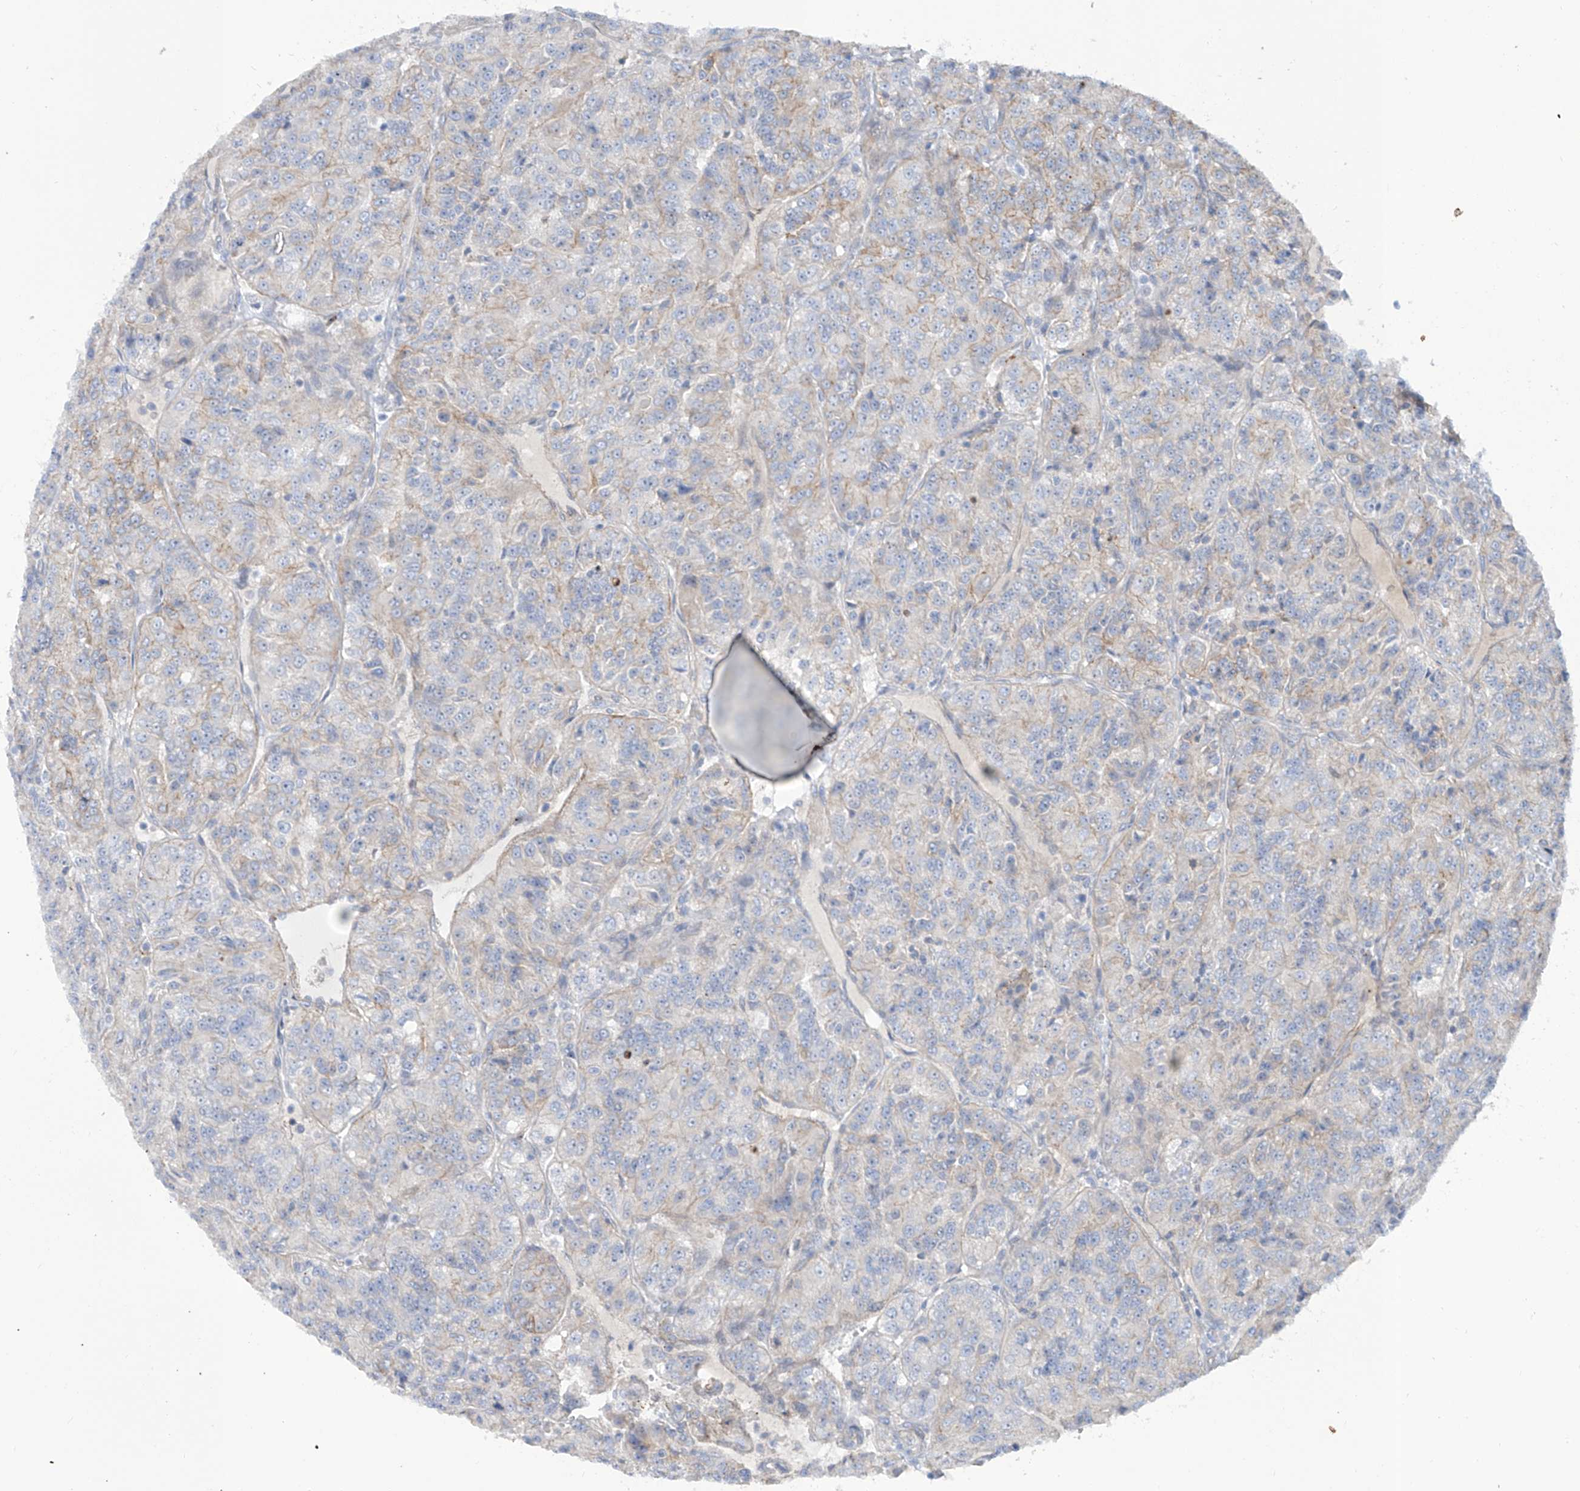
{"staining": {"intensity": "negative", "quantity": "none", "location": "none"}, "tissue": "renal cancer", "cell_type": "Tumor cells", "image_type": "cancer", "snomed": [{"axis": "morphology", "description": "Adenocarcinoma, NOS"}, {"axis": "topography", "description": "Kidney"}], "caption": "The micrograph reveals no staining of tumor cells in renal cancer (adenocarcinoma).", "gene": "ZNF490", "patient": {"sex": "female", "age": 63}}